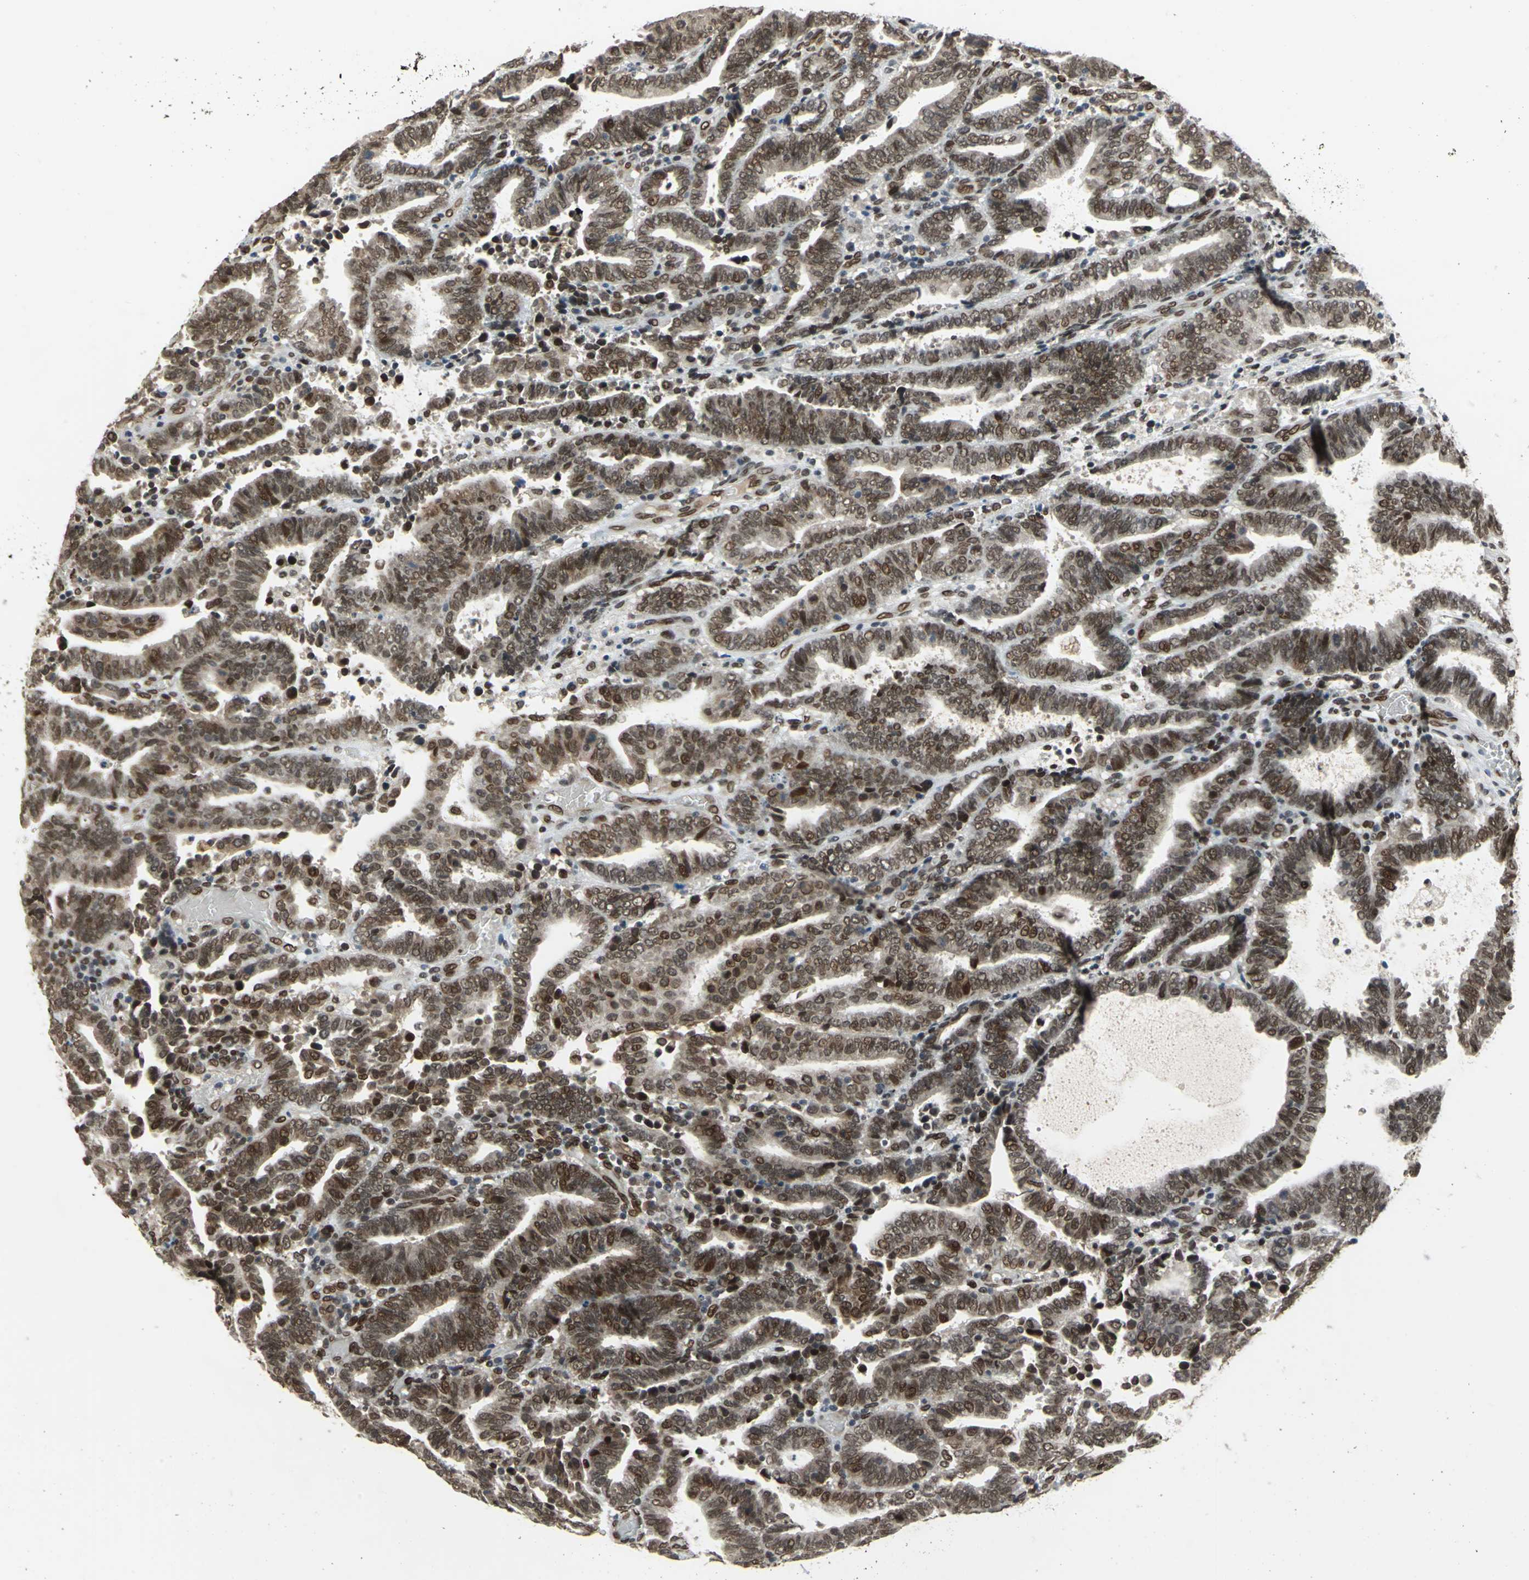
{"staining": {"intensity": "strong", "quantity": ">75%", "location": "cytoplasmic/membranous,nuclear"}, "tissue": "endometrial cancer", "cell_type": "Tumor cells", "image_type": "cancer", "snomed": [{"axis": "morphology", "description": "Adenocarcinoma, NOS"}, {"axis": "topography", "description": "Uterus"}], "caption": "Brown immunohistochemical staining in human endometrial cancer displays strong cytoplasmic/membranous and nuclear positivity in about >75% of tumor cells. (IHC, brightfield microscopy, high magnification).", "gene": "ISY1", "patient": {"sex": "female", "age": 83}}